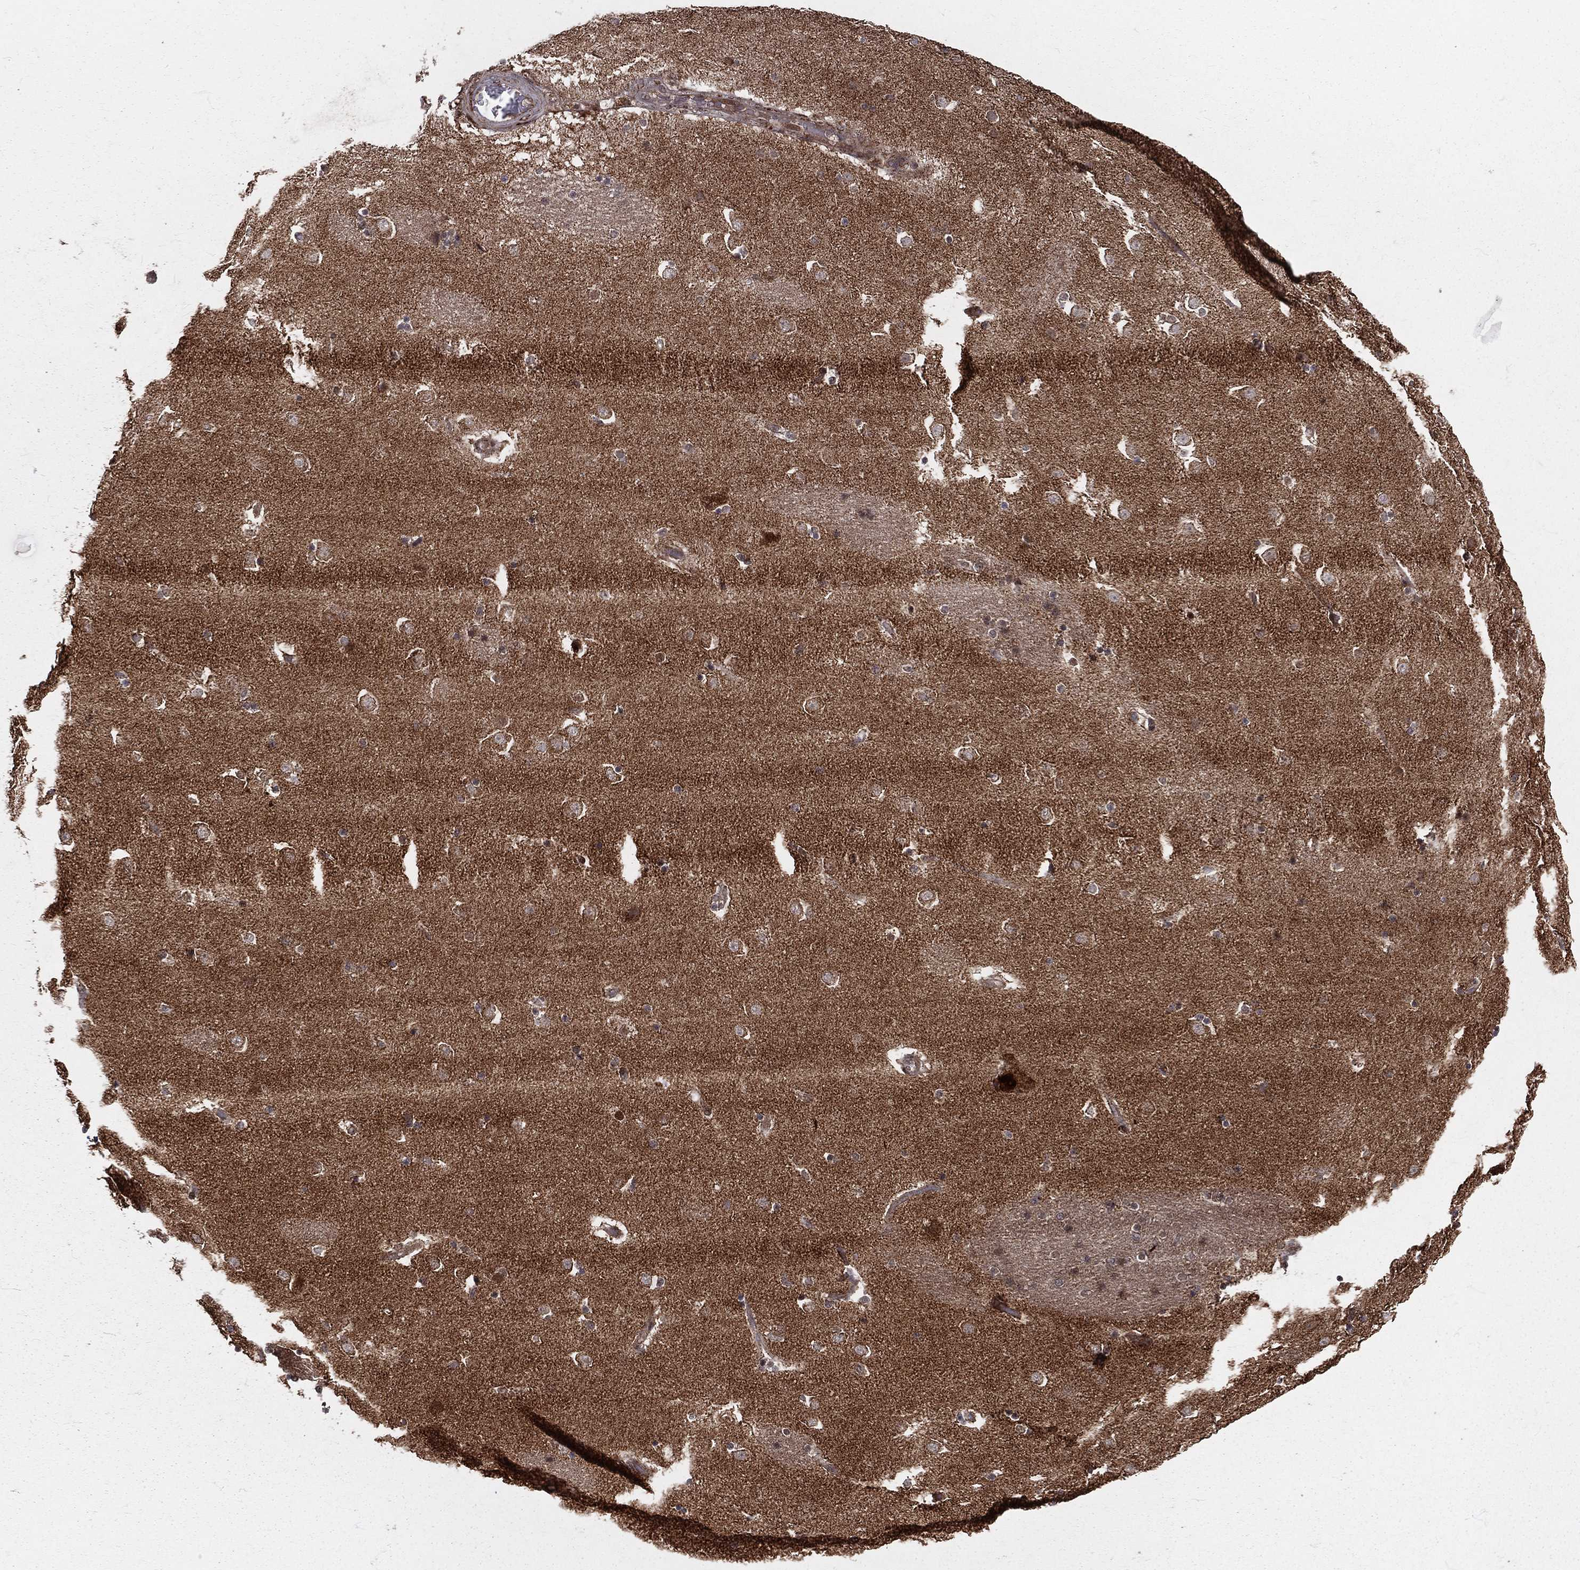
{"staining": {"intensity": "moderate", "quantity": "<25%", "location": "cytoplasmic/membranous"}, "tissue": "caudate", "cell_type": "Glial cells", "image_type": "normal", "snomed": [{"axis": "morphology", "description": "Normal tissue, NOS"}, {"axis": "topography", "description": "Lateral ventricle wall"}], "caption": "Glial cells display low levels of moderate cytoplasmic/membranous staining in approximately <25% of cells in unremarkable human caudate. (Brightfield microscopy of DAB IHC at high magnification).", "gene": "MDM2", "patient": {"sex": "male", "age": 51}}